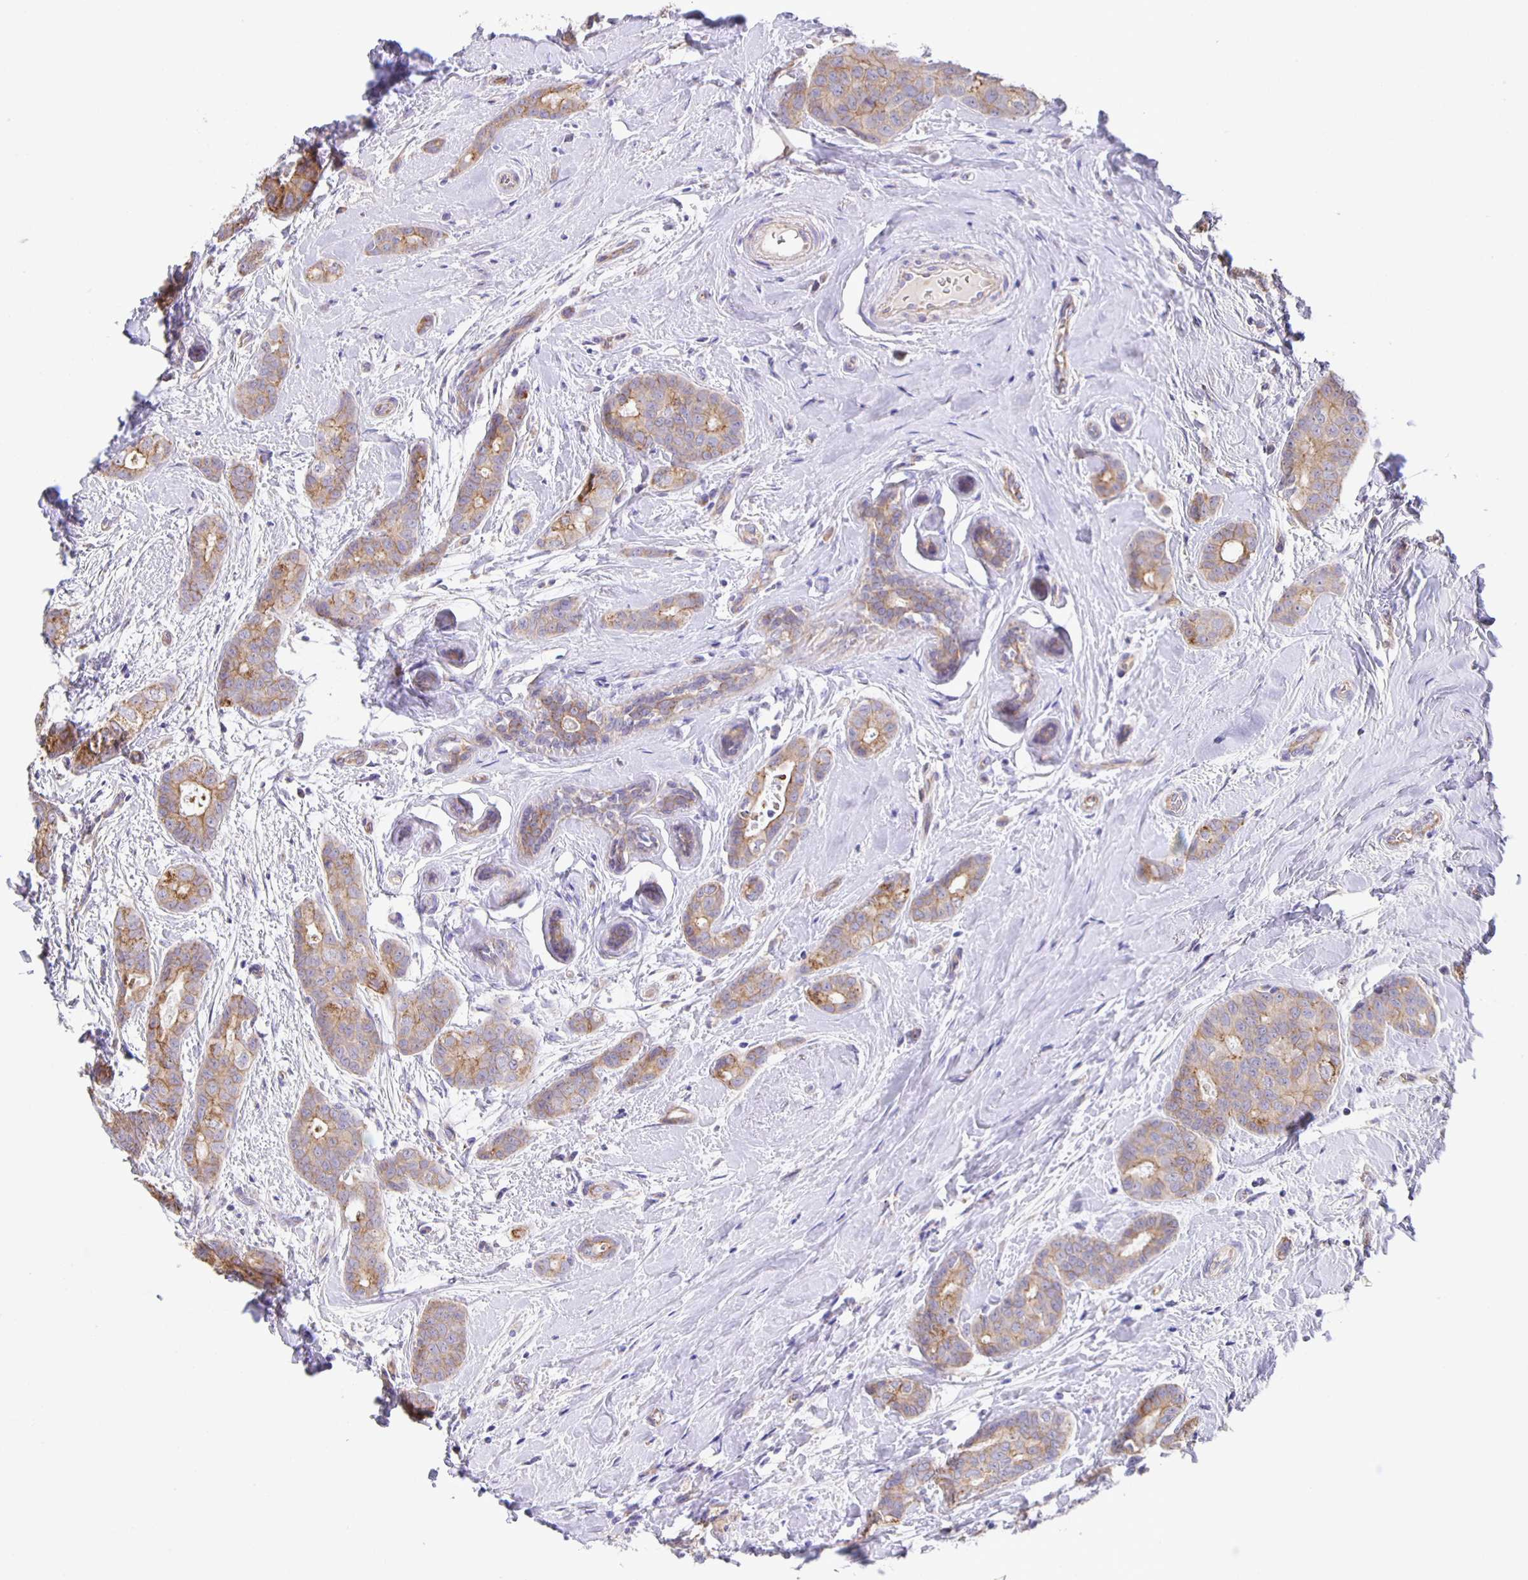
{"staining": {"intensity": "weak", "quantity": ">75%", "location": "cytoplasmic/membranous"}, "tissue": "breast cancer", "cell_type": "Tumor cells", "image_type": "cancer", "snomed": [{"axis": "morphology", "description": "Duct carcinoma"}, {"axis": "topography", "description": "Breast"}], "caption": "Invasive ductal carcinoma (breast) stained for a protein (brown) displays weak cytoplasmic/membranous positive expression in about >75% of tumor cells.", "gene": "JMJD4", "patient": {"sex": "female", "age": 45}}